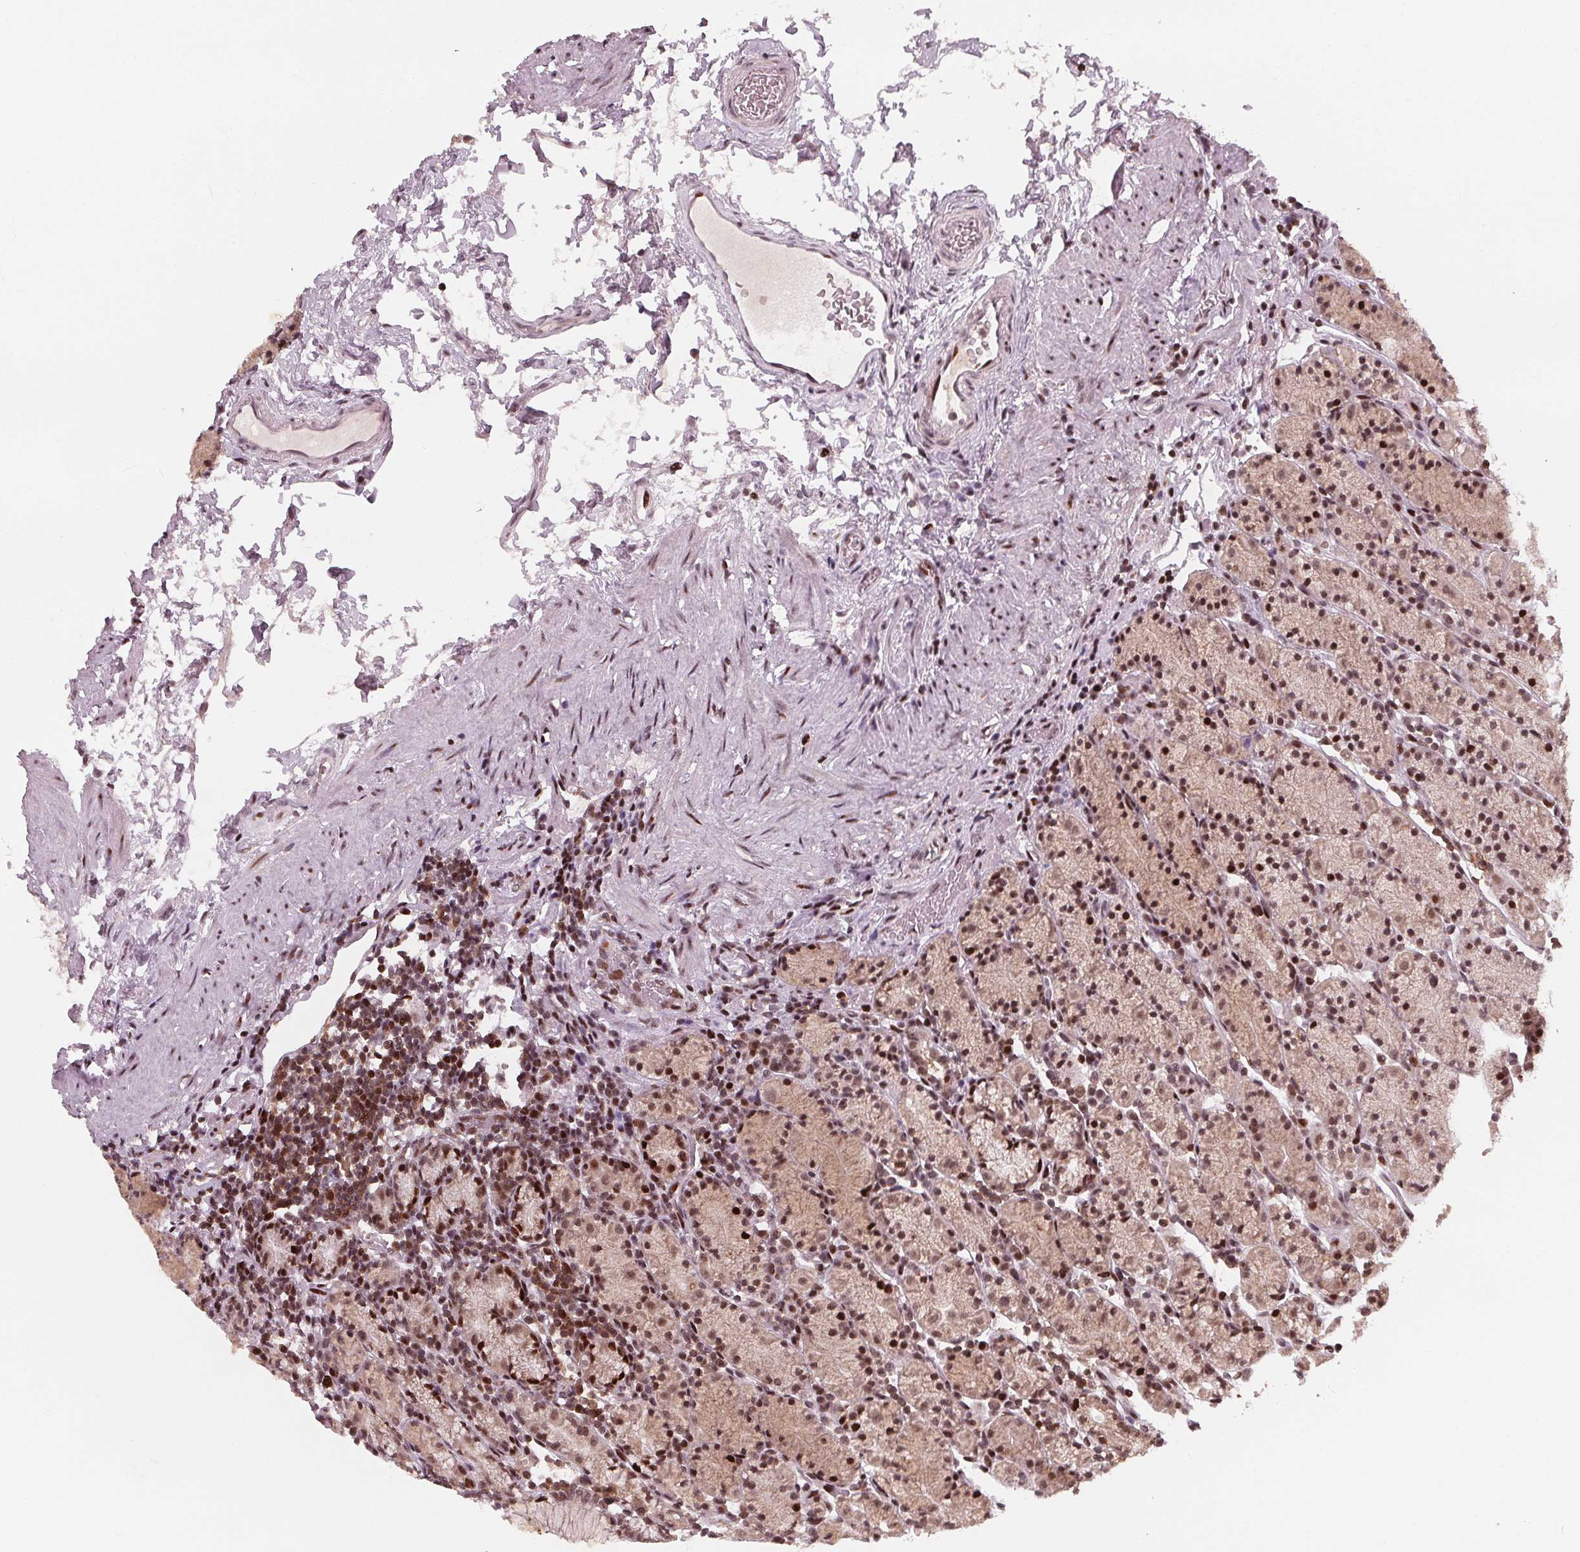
{"staining": {"intensity": "strong", "quantity": "25%-75%", "location": "cytoplasmic/membranous,nuclear"}, "tissue": "stomach", "cell_type": "Glandular cells", "image_type": "normal", "snomed": [{"axis": "morphology", "description": "Normal tissue, NOS"}, {"axis": "topography", "description": "Stomach, upper"}, {"axis": "topography", "description": "Stomach"}], "caption": "High-magnification brightfield microscopy of unremarkable stomach stained with DAB (3,3'-diaminobenzidine) (brown) and counterstained with hematoxylin (blue). glandular cells exhibit strong cytoplasmic/membranous,nuclear expression is identified in approximately25%-75% of cells. Ihc stains the protein of interest in brown and the nuclei are stained blue.", "gene": "SNRNP35", "patient": {"sex": "male", "age": 62}}